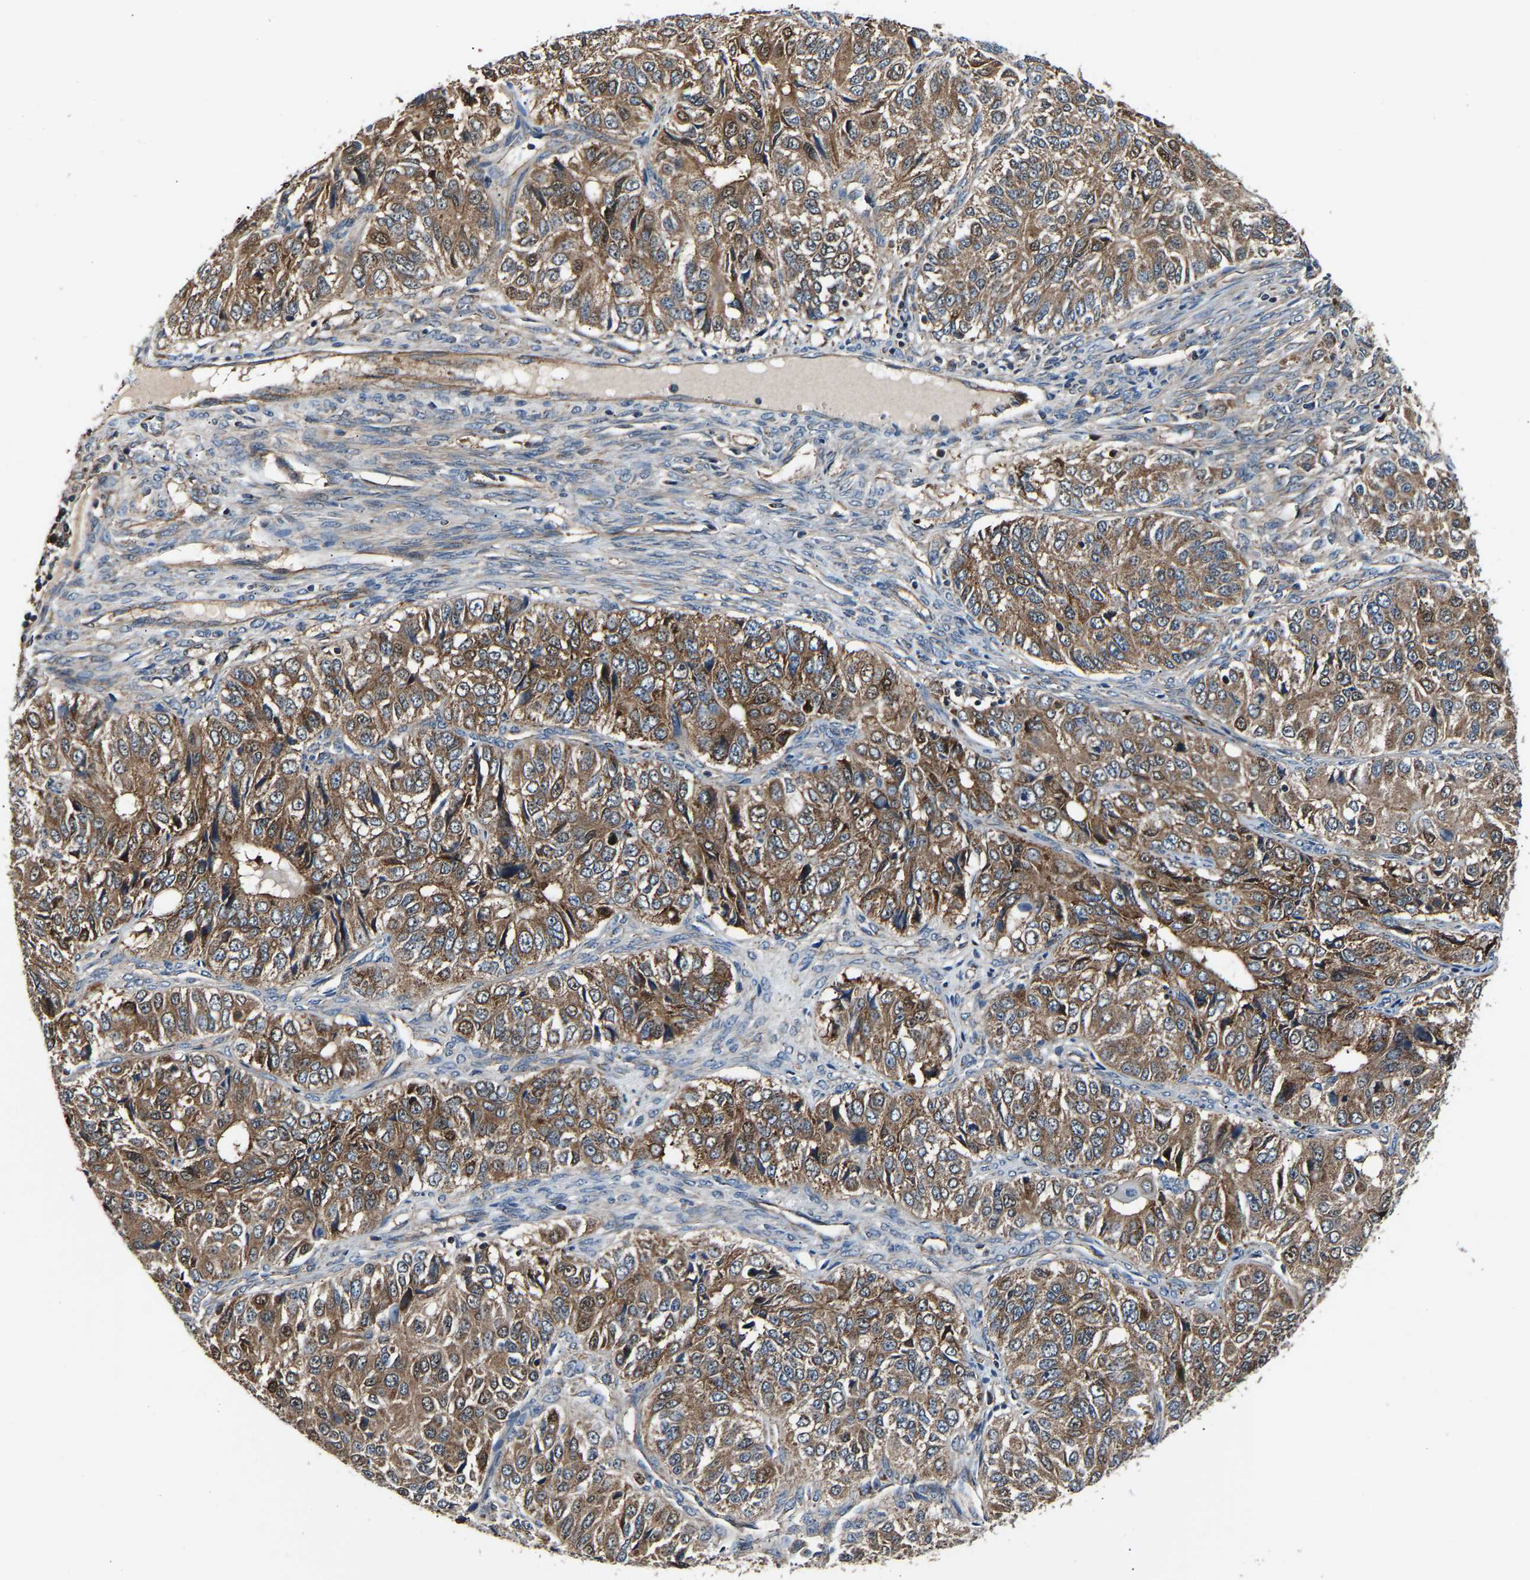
{"staining": {"intensity": "moderate", "quantity": ">75%", "location": "cytoplasmic/membranous"}, "tissue": "ovarian cancer", "cell_type": "Tumor cells", "image_type": "cancer", "snomed": [{"axis": "morphology", "description": "Carcinoma, endometroid"}, {"axis": "topography", "description": "Ovary"}], "caption": "High-power microscopy captured an immunohistochemistry (IHC) histopathology image of ovarian endometroid carcinoma, revealing moderate cytoplasmic/membranous expression in about >75% of tumor cells.", "gene": "GGCT", "patient": {"sex": "female", "age": 51}}